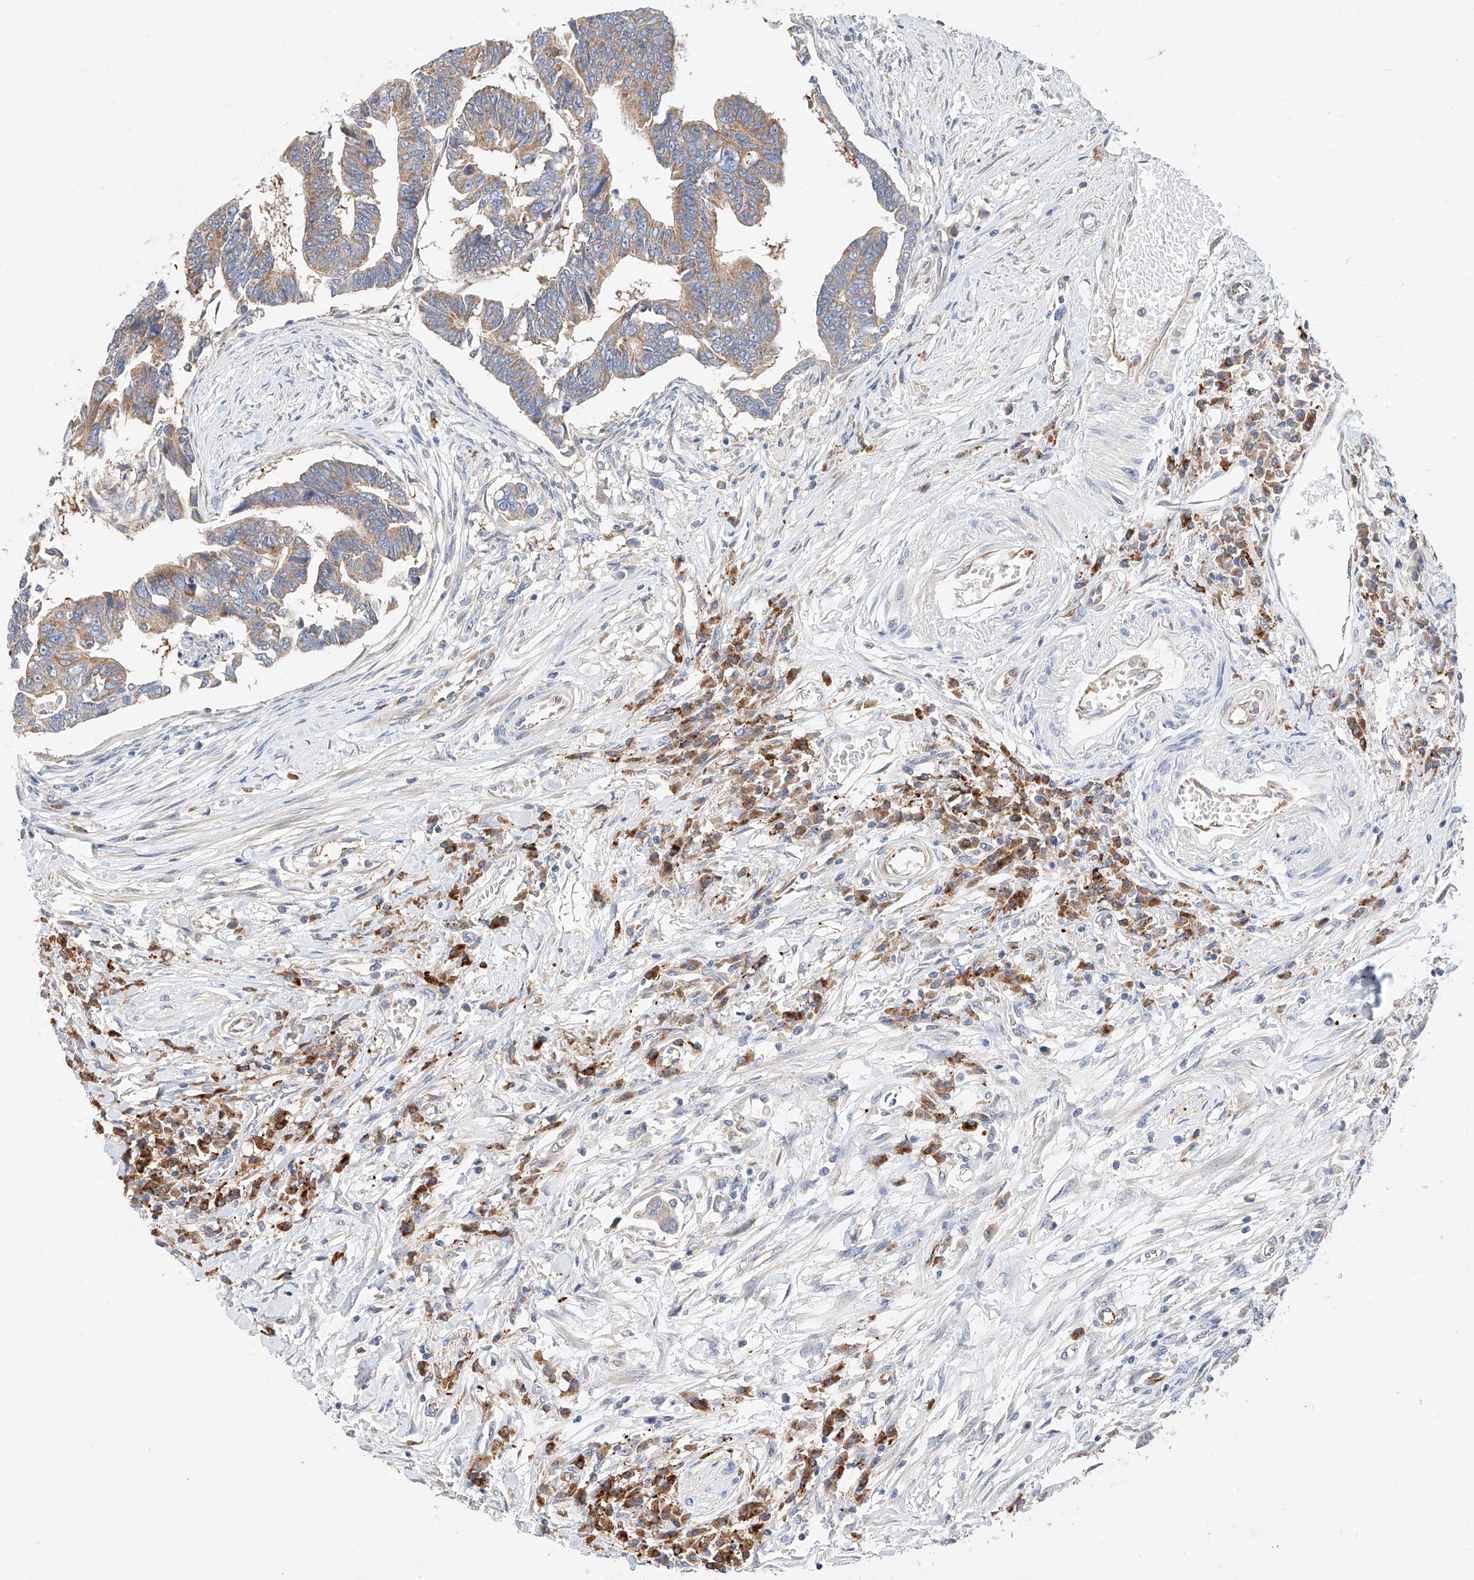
{"staining": {"intensity": "moderate", "quantity": "<25%", "location": "cytoplasmic/membranous"}, "tissue": "colorectal cancer", "cell_type": "Tumor cells", "image_type": "cancer", "snomed": [{"axis": "morphology", "description": "Adenocarcinoma, NOS"}, {"axis": "topography", "description": "Rectum"}], "caption": "Immunohistochemical staining of adenocarcinoma (colorectal) demonstrates low levels of moderate cytoplasmic/membranous protein positivity in approximately <25% of tumor cells. Nuclei are stained in blue.", "gene": "GLMN", "patient": {"sex": "female", "age": 65}}